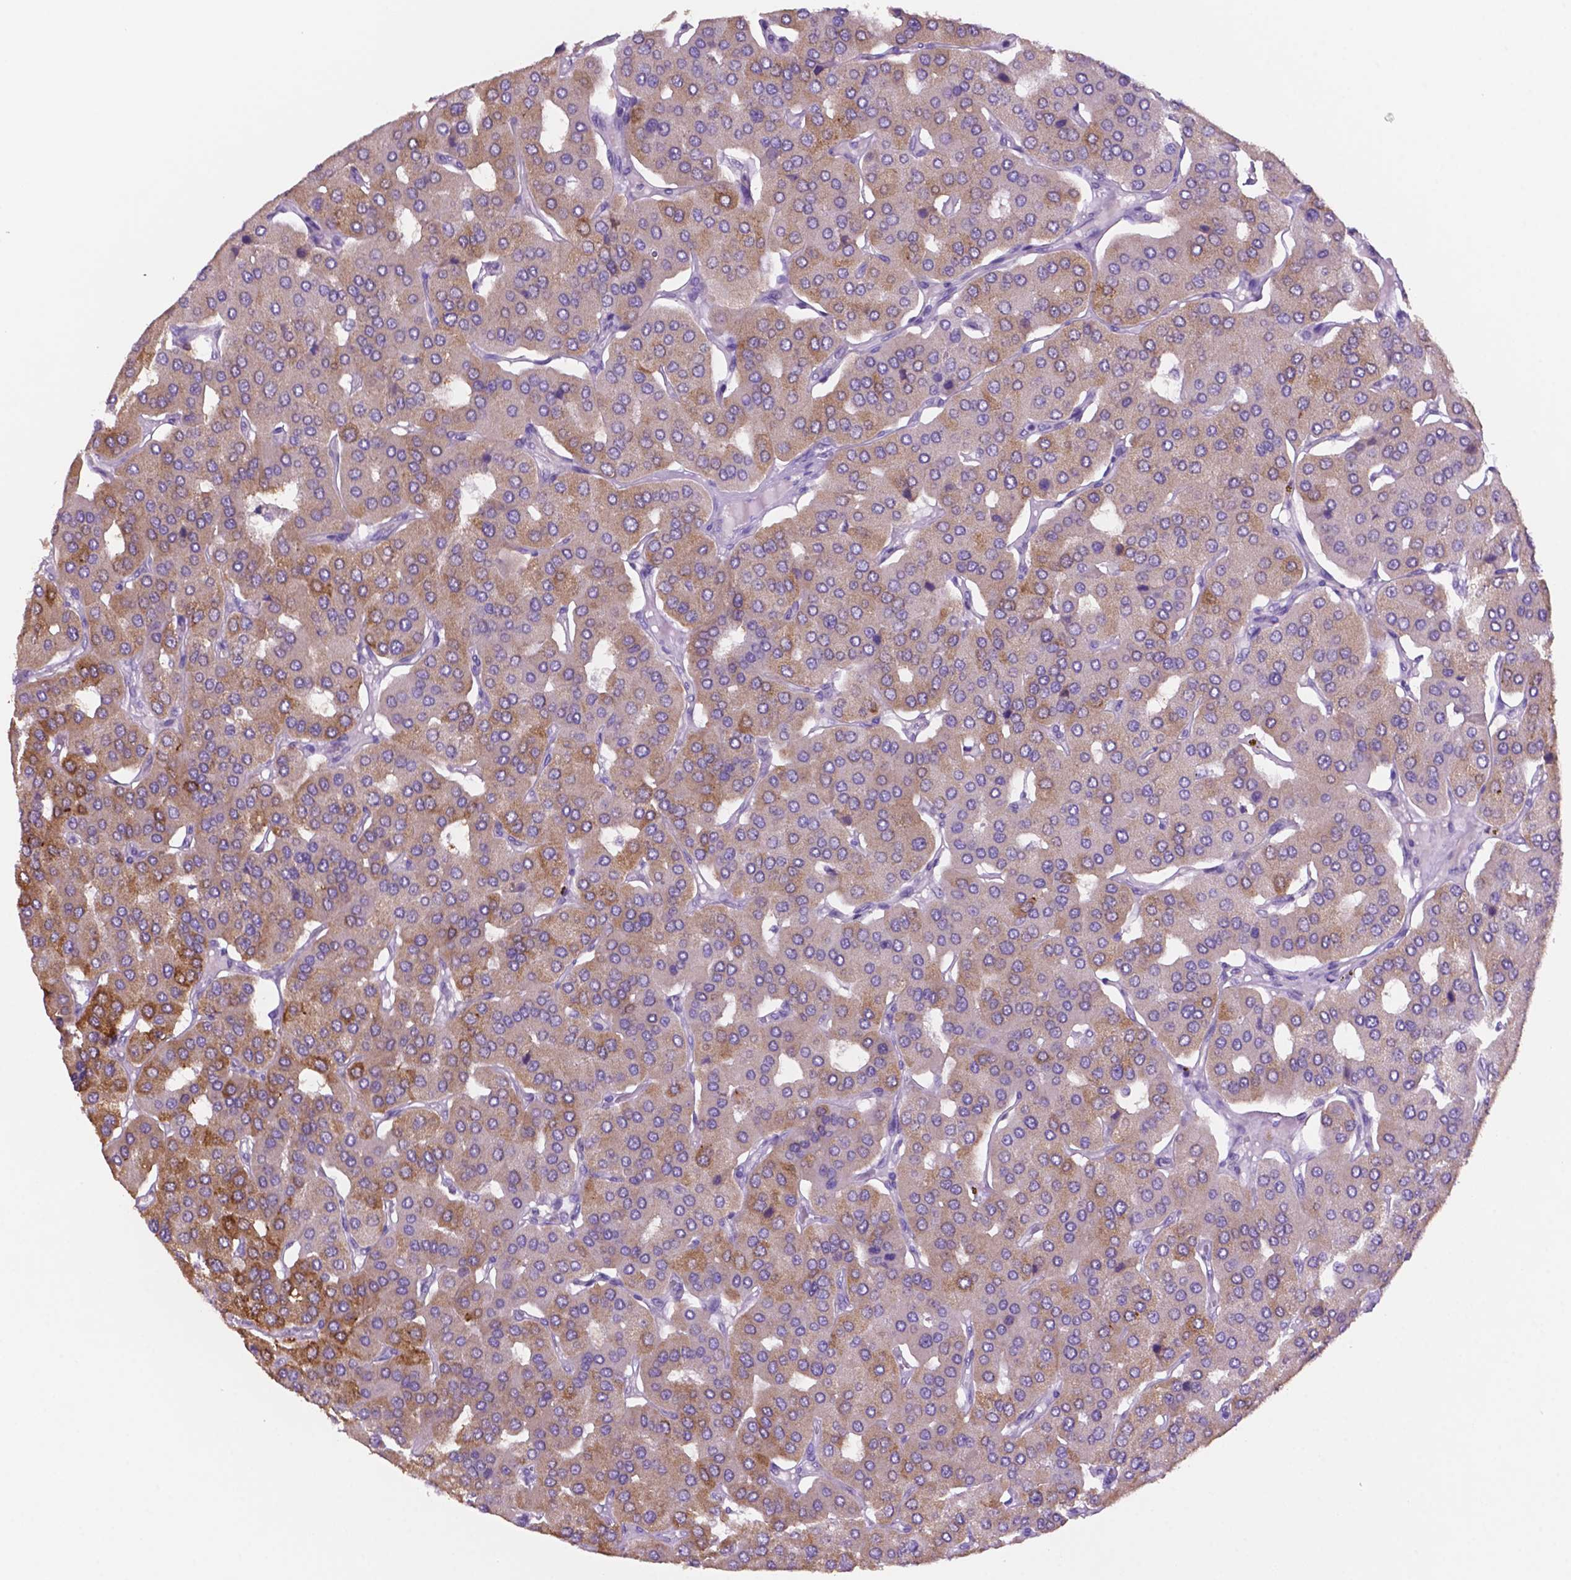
{"staining": {"intensity": "moderate", "quantity": "<25%", "location": "cytoplasmic/membranous"}, "tissue": "parathyroid gland", "cell_type": "Glandular cells", "image_type": "normal", "snomed": [{"axis": "morphology", "description": "Normal tissue, NOS"}, {"axis": "morphology", "description": "Adenoma, NOS"}, {"axis": "topography", "description": "Parathyroid gland"}], "caption": "Glandular cells display low levels of moderate cytoplasmic/membranous expression in approximately <25% of cells in normal human parathyroid gland.", "gene": "PRPS2", "patient": {"sex": "female", "age": 86}}